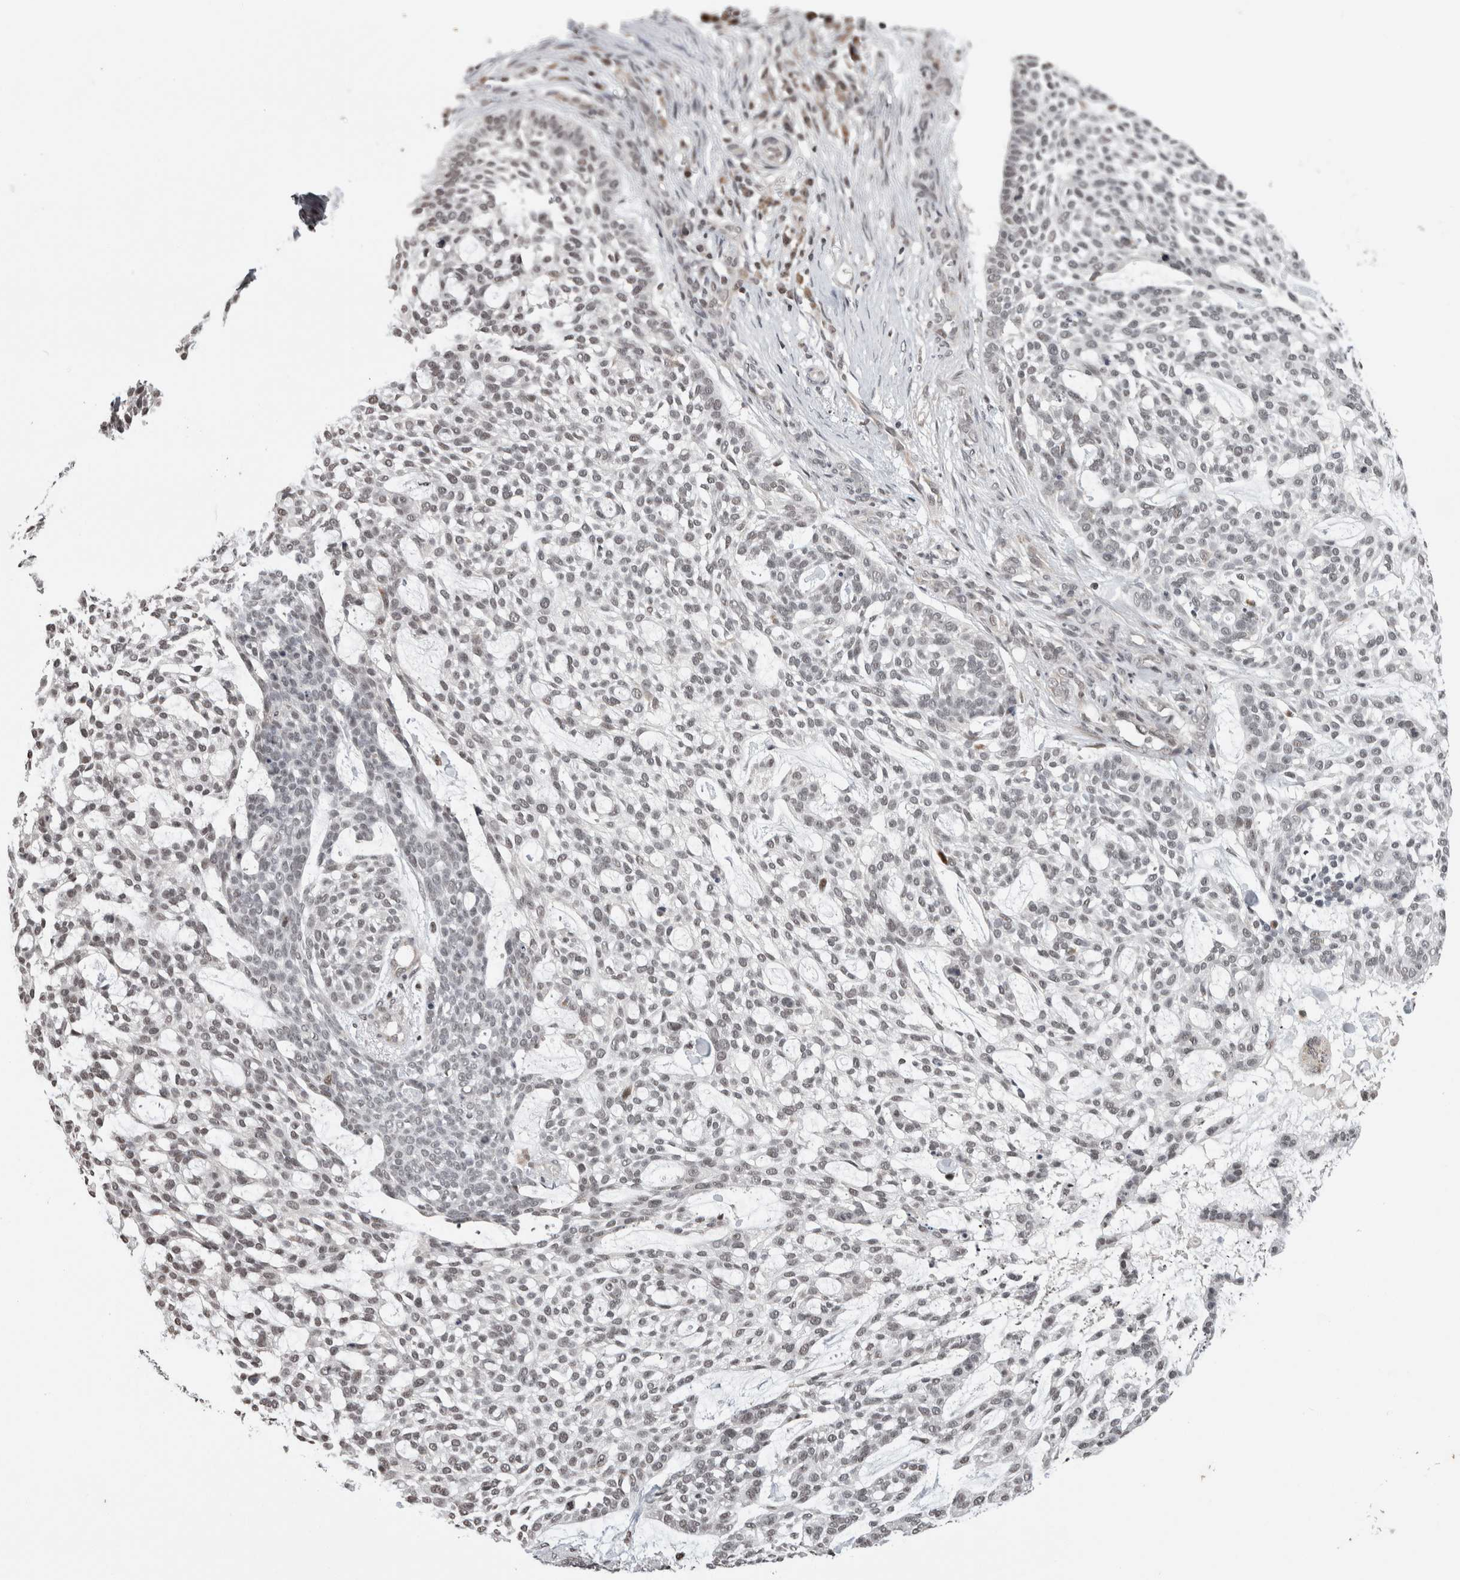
{"staining": {"intensity": "negative", "quantity": "none", "location": "none"}, "tissue": "skin cancer", "cell_type": "Tumor cells", "image_type": "cancer", "snomed": [{"axis": "morphology", "description": "Basal cell carcinoma"}, {"axis": "topography", "description": "Skin"}], "caption": "Skin cancer was stained to show a protein in brown. There is no significant expression in tumor cells.", "gene": "ZBTB11", "patient": {"sex": "female", "age": 64}}